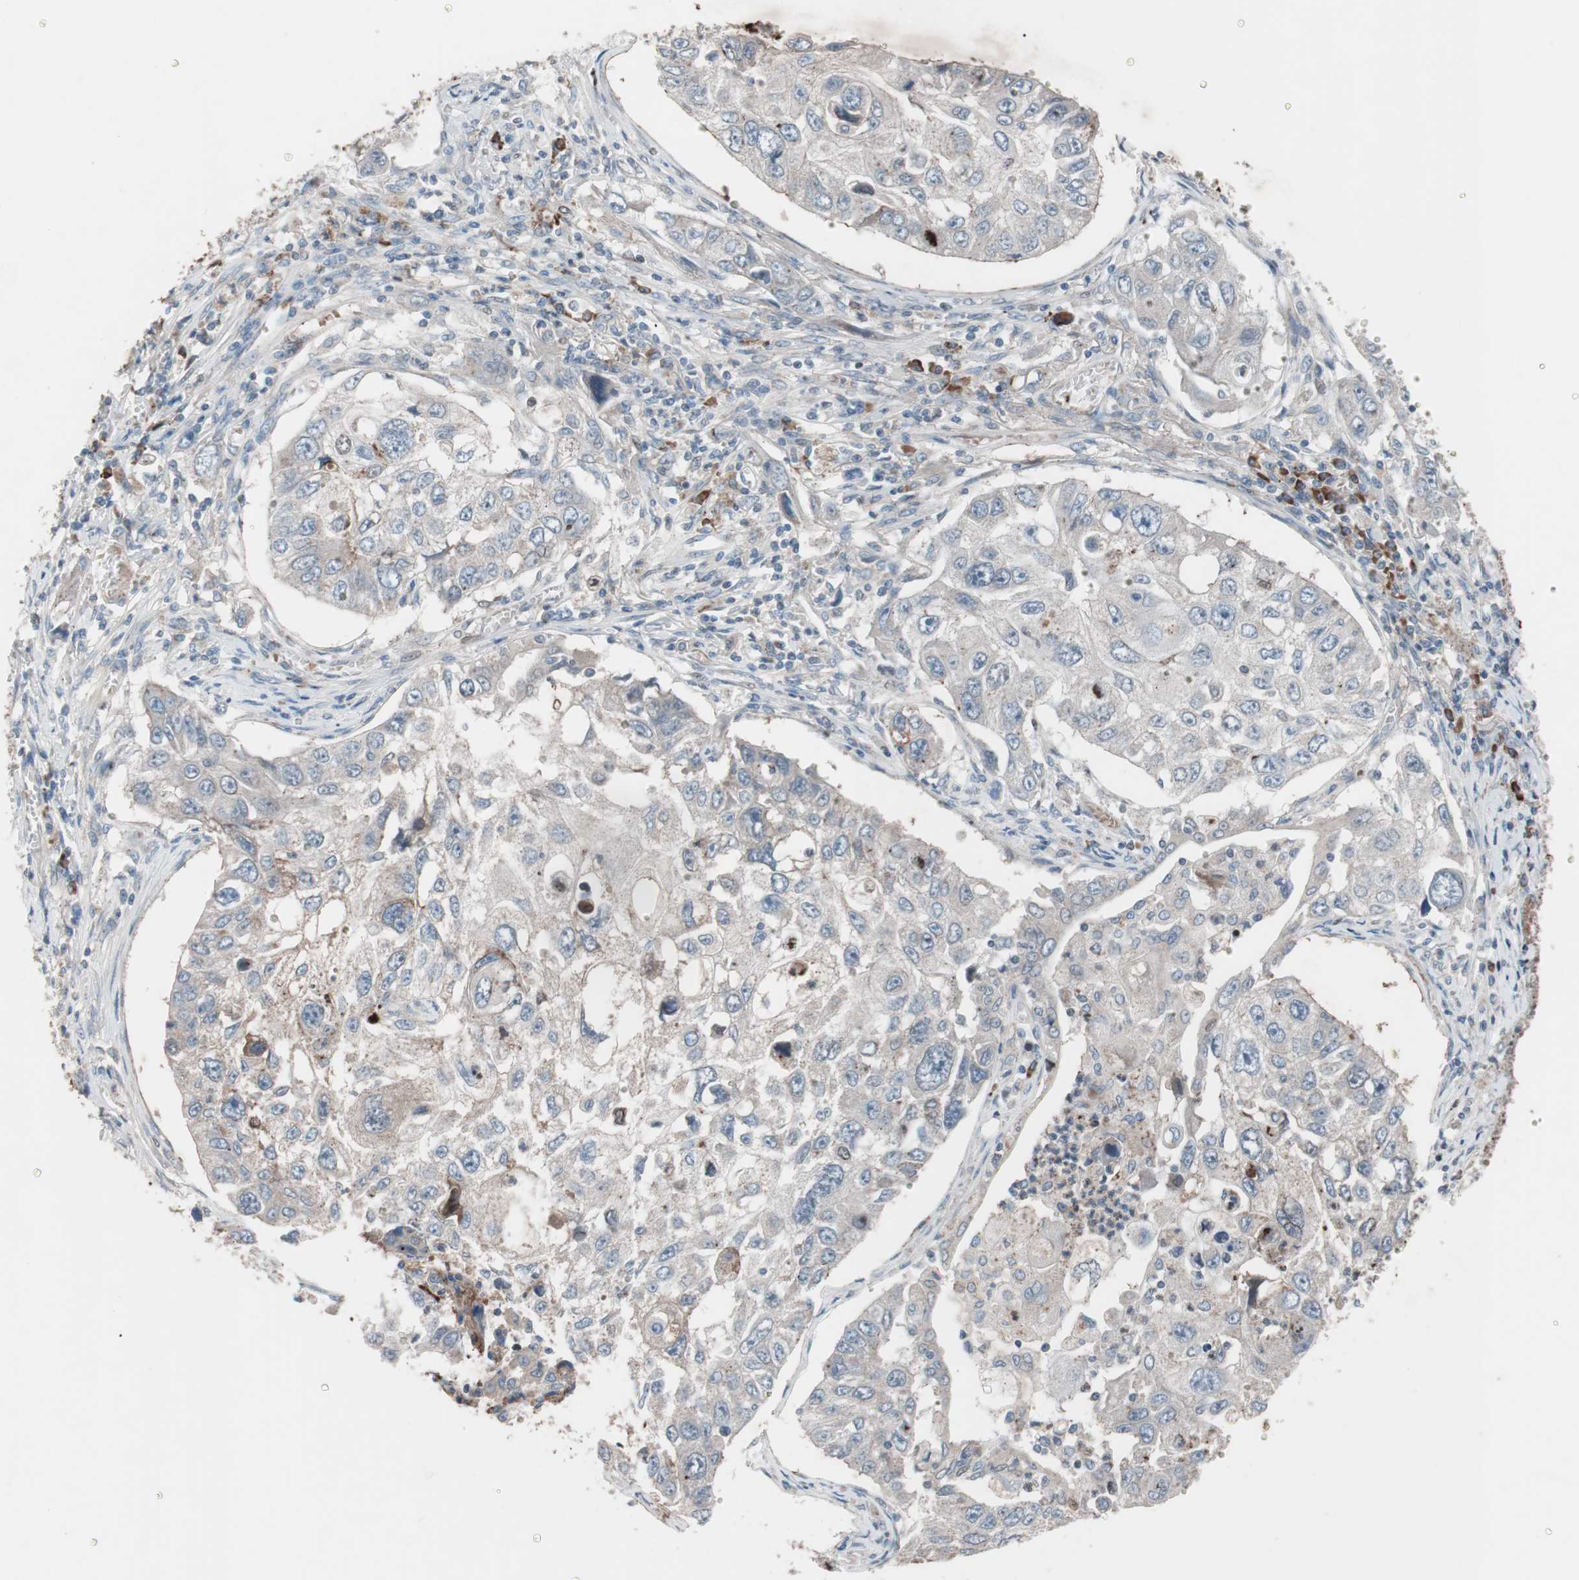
{"staining": {"intensity": "weak", "quantity": "25%-75%", "location": "cytoplasmic/membranous"}, "tissue": "lung cancer", "cell_type": "Tumor cells", "image_type": "cancer", "snomed": [{"axis": "morphology", "description": "Squamous cell carcinoma, NOS"}, {"axis": "topography", "description": "Lung"}], "caption": "There is low levels of weak cytoplasmic/membranous expression in tumor cells of lung squamous cell carcinoma, as demonstrated by immunohistochemical staining (brown color).", "gene": "GRB7", "patient": {"sex": "male", "age": 71}}